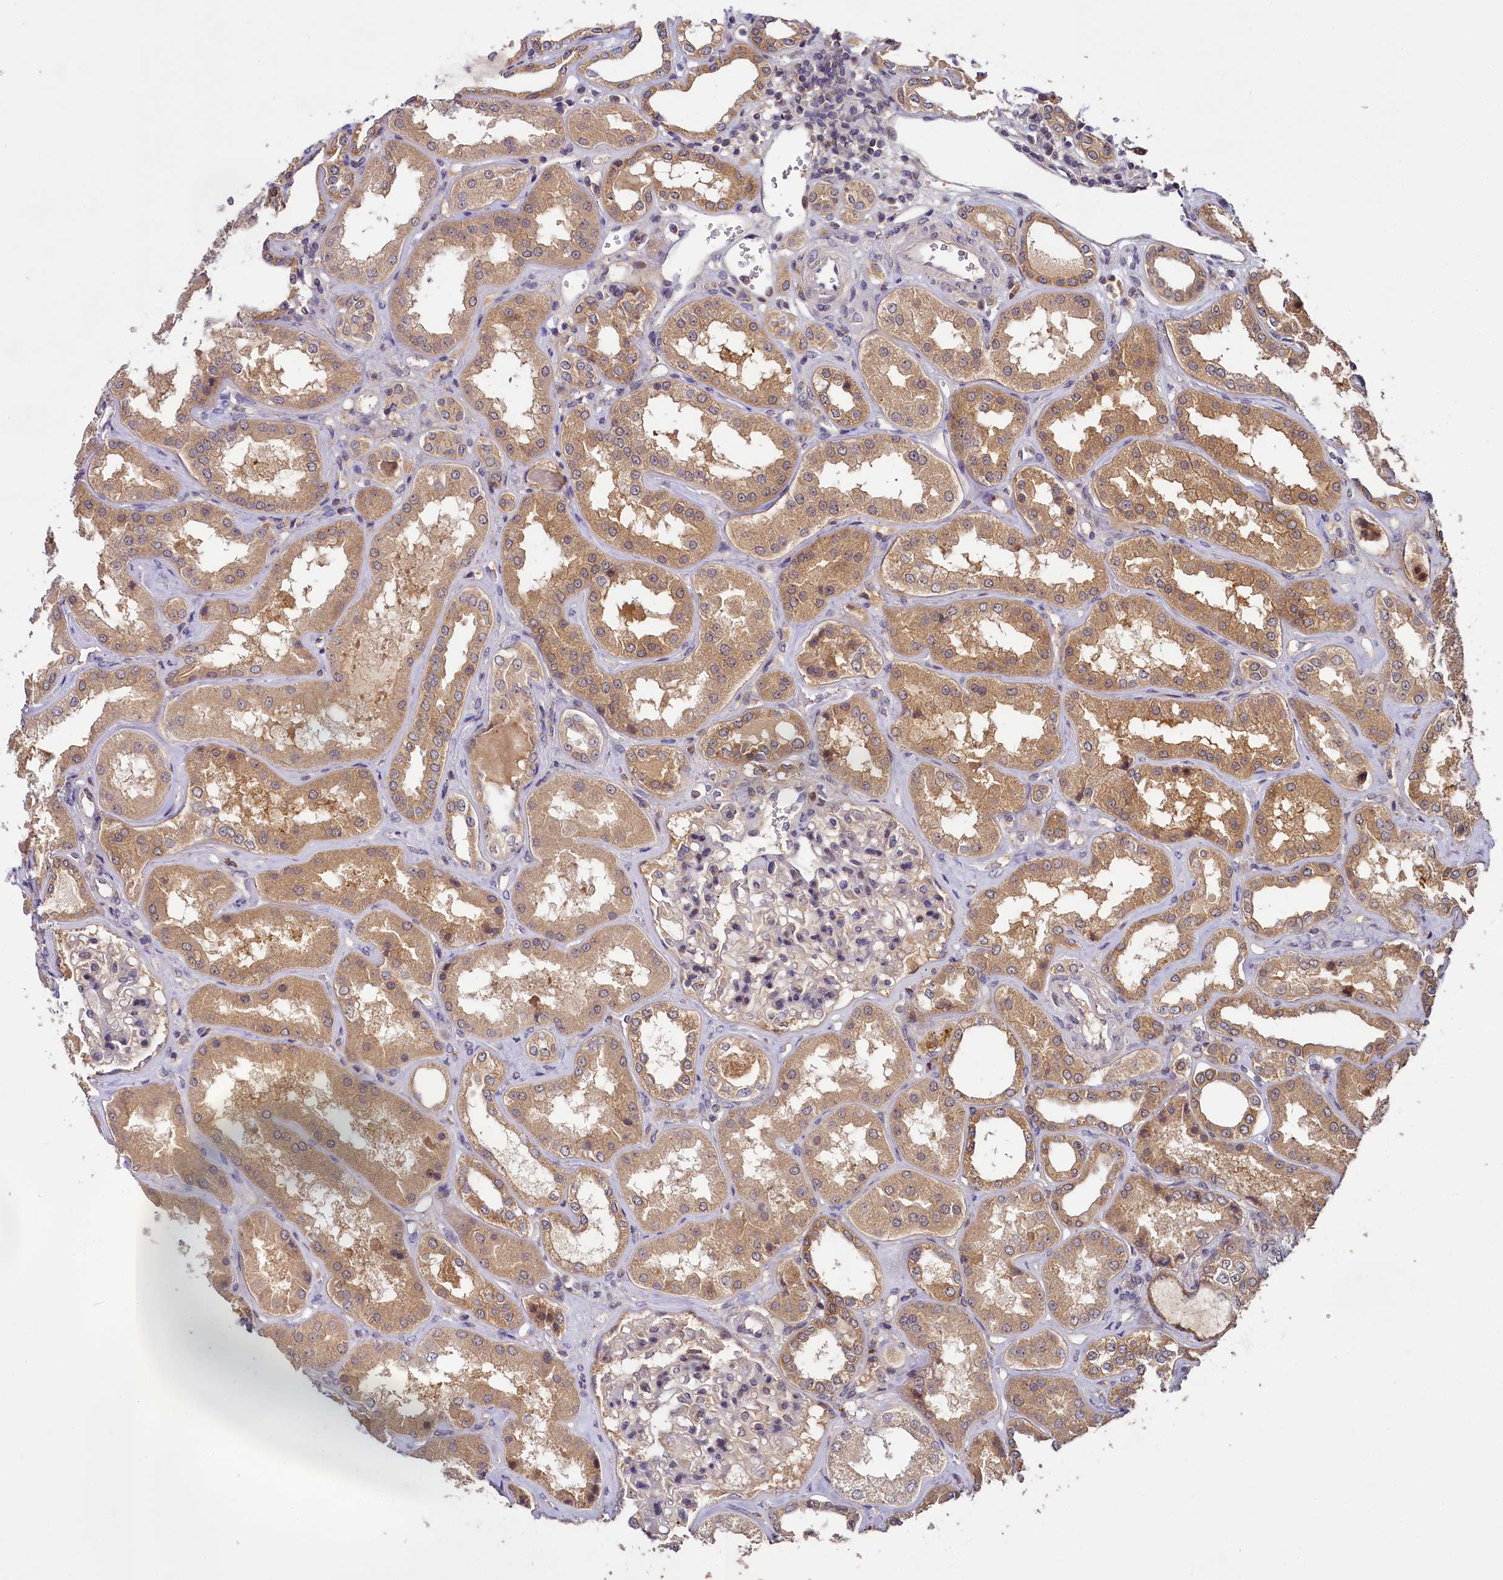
{"staining": {"intensity": "moderate", "quantity": "<25%", "location": "cytoplasmic/membranous"}, "tissue": "kidney", "cell_type": "Cells in glomeruli", "image_type": "normal", "snomed": [{"axis": "morphology", "description": "Normal tissue, NOS"}, {"axis": "topography", "description": "Kidney"}], "caption": "Unremarkable kidney displays moderate cytoplasmic/membranous positivity in approximately <25% of cells in glomeruli.", "gene": "TMEM39A", "patient": {"sex": "female", "age": 56}}